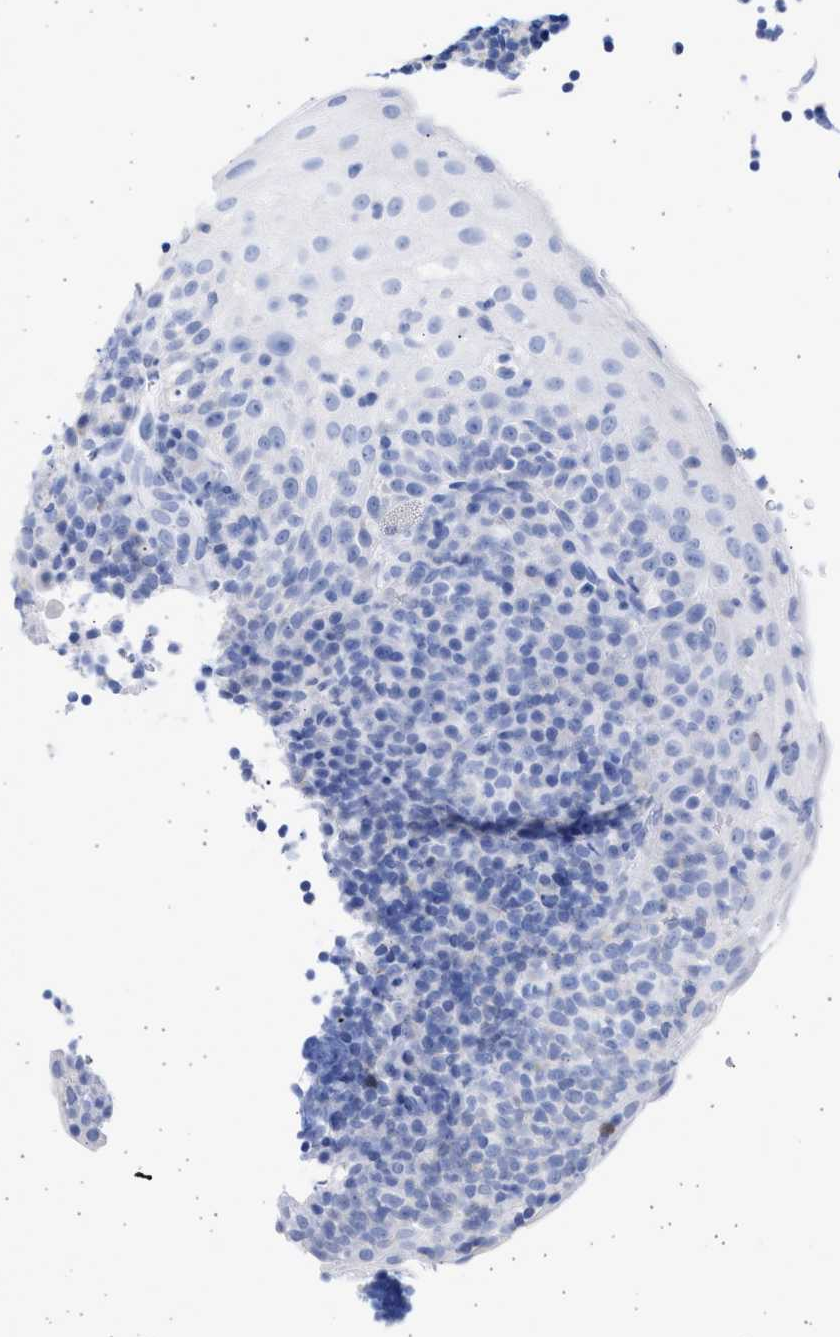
{"staining": {"intensity": "negative", "quantity": "none", "location": "none"}, "tissue": "tonsil", "cell_type": "Germinal center cells", "image_type": "normal", "snomed": [{"axis": "morphology", "description": "Normal tissue, NOS"}, {"axis": "topography", "description": "Tonsil"}], "caption": "High power microscopy histopathology image of an immunohistochemistry photomicrograph of unremarkable tonsil, revealing no significant positivity in germinal center cells.", "gene": "ALDOC", "patient": {"sex": "male", "age": 37}}